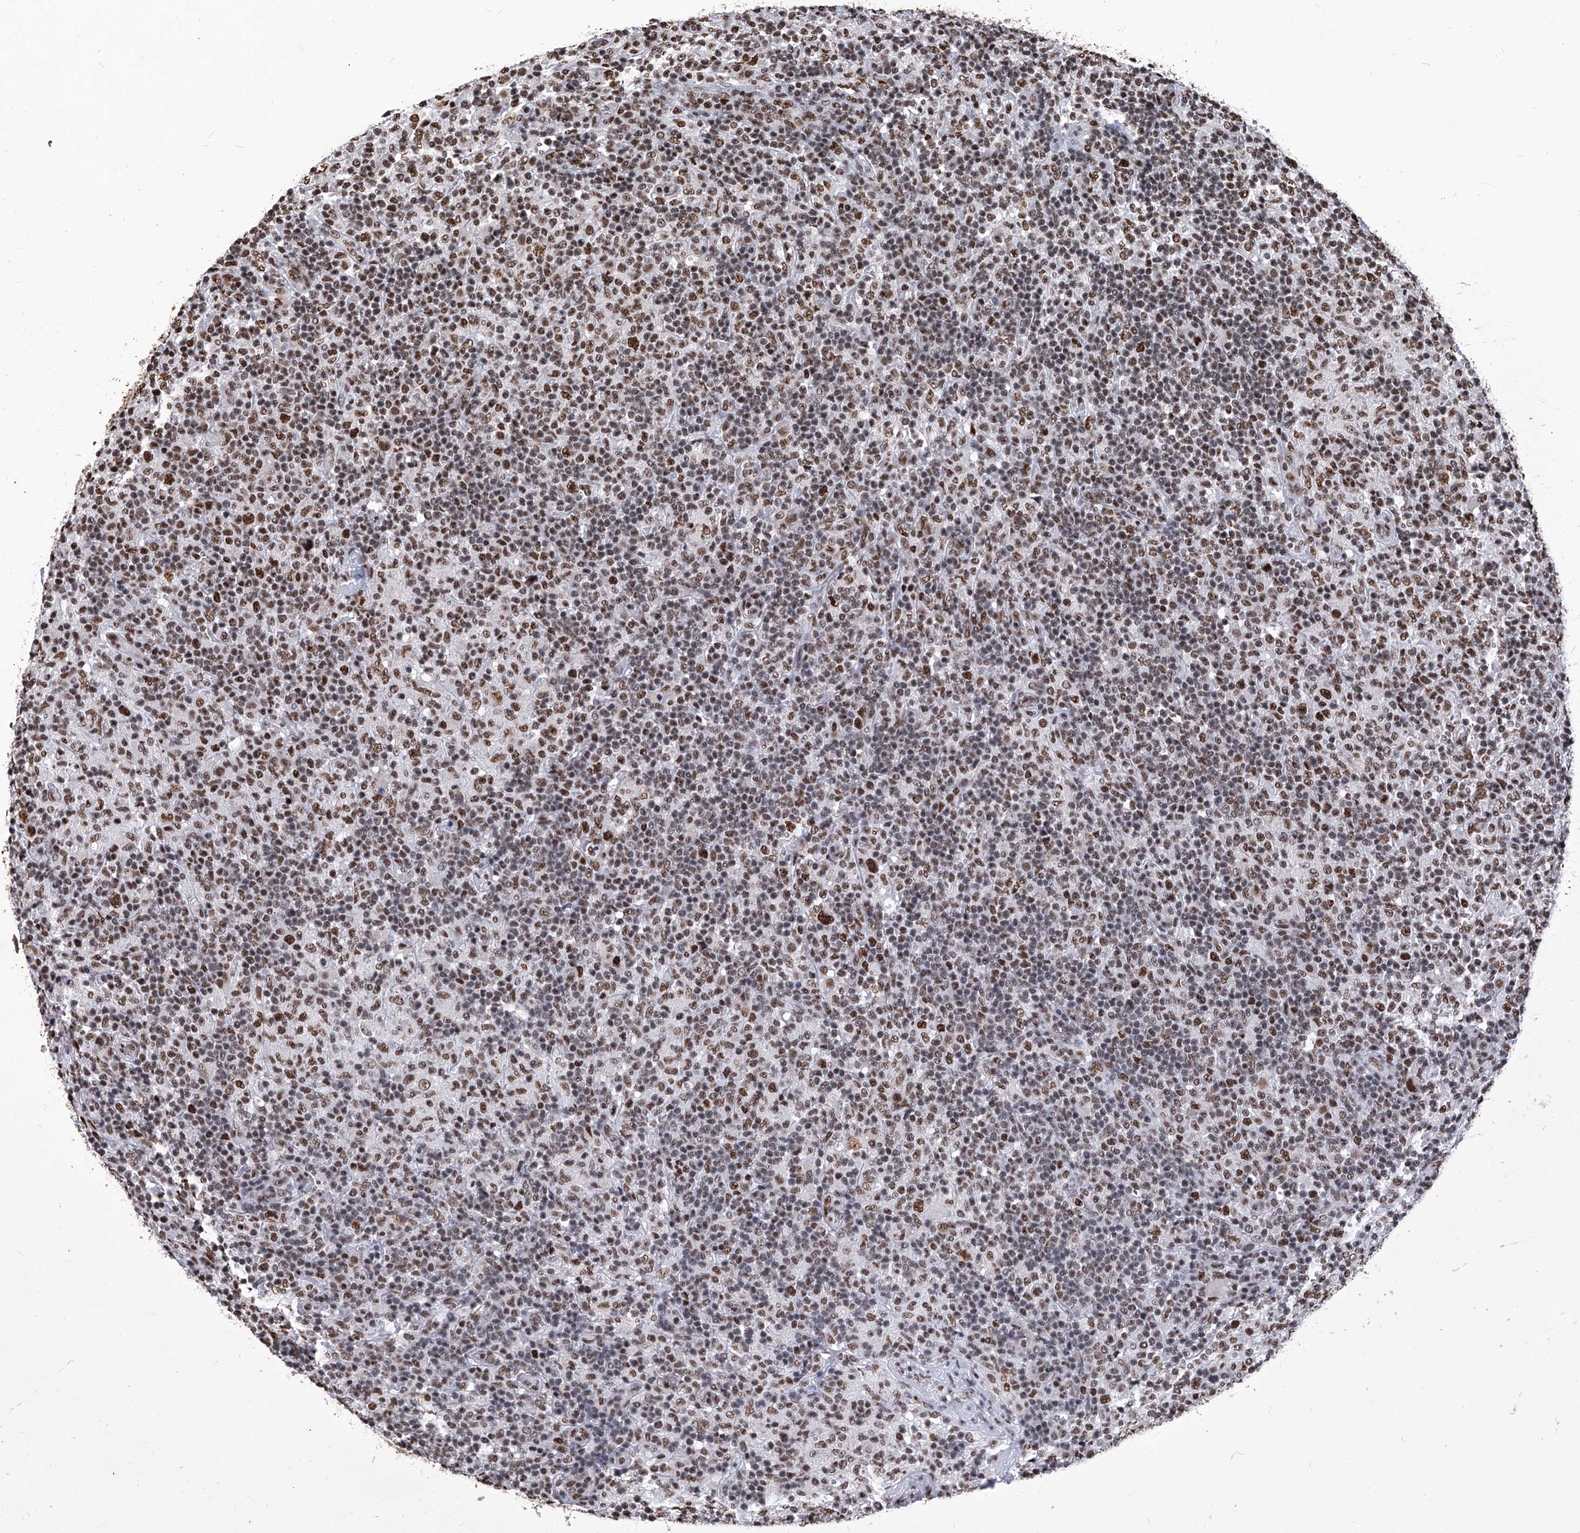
{"staining": {"intensity": "moderate", "quantity": ">75%", "location": "nuclear"}, "tissue": "lymphoma", "cell_type": "Tumor cells", "image_type": "cancer", "snomed": [{"axis": "morphology", "description": "Hodgkin's disease, NOS"}, {"axis": "topography", "description": "Lymph node"}], "caption": "Protein analysis of lymphoma tissue shows moderate nuclear expression in about >75% of tumor cells.", "gene": "HBP1", "patient": {"sex": "male", "age": 70}}